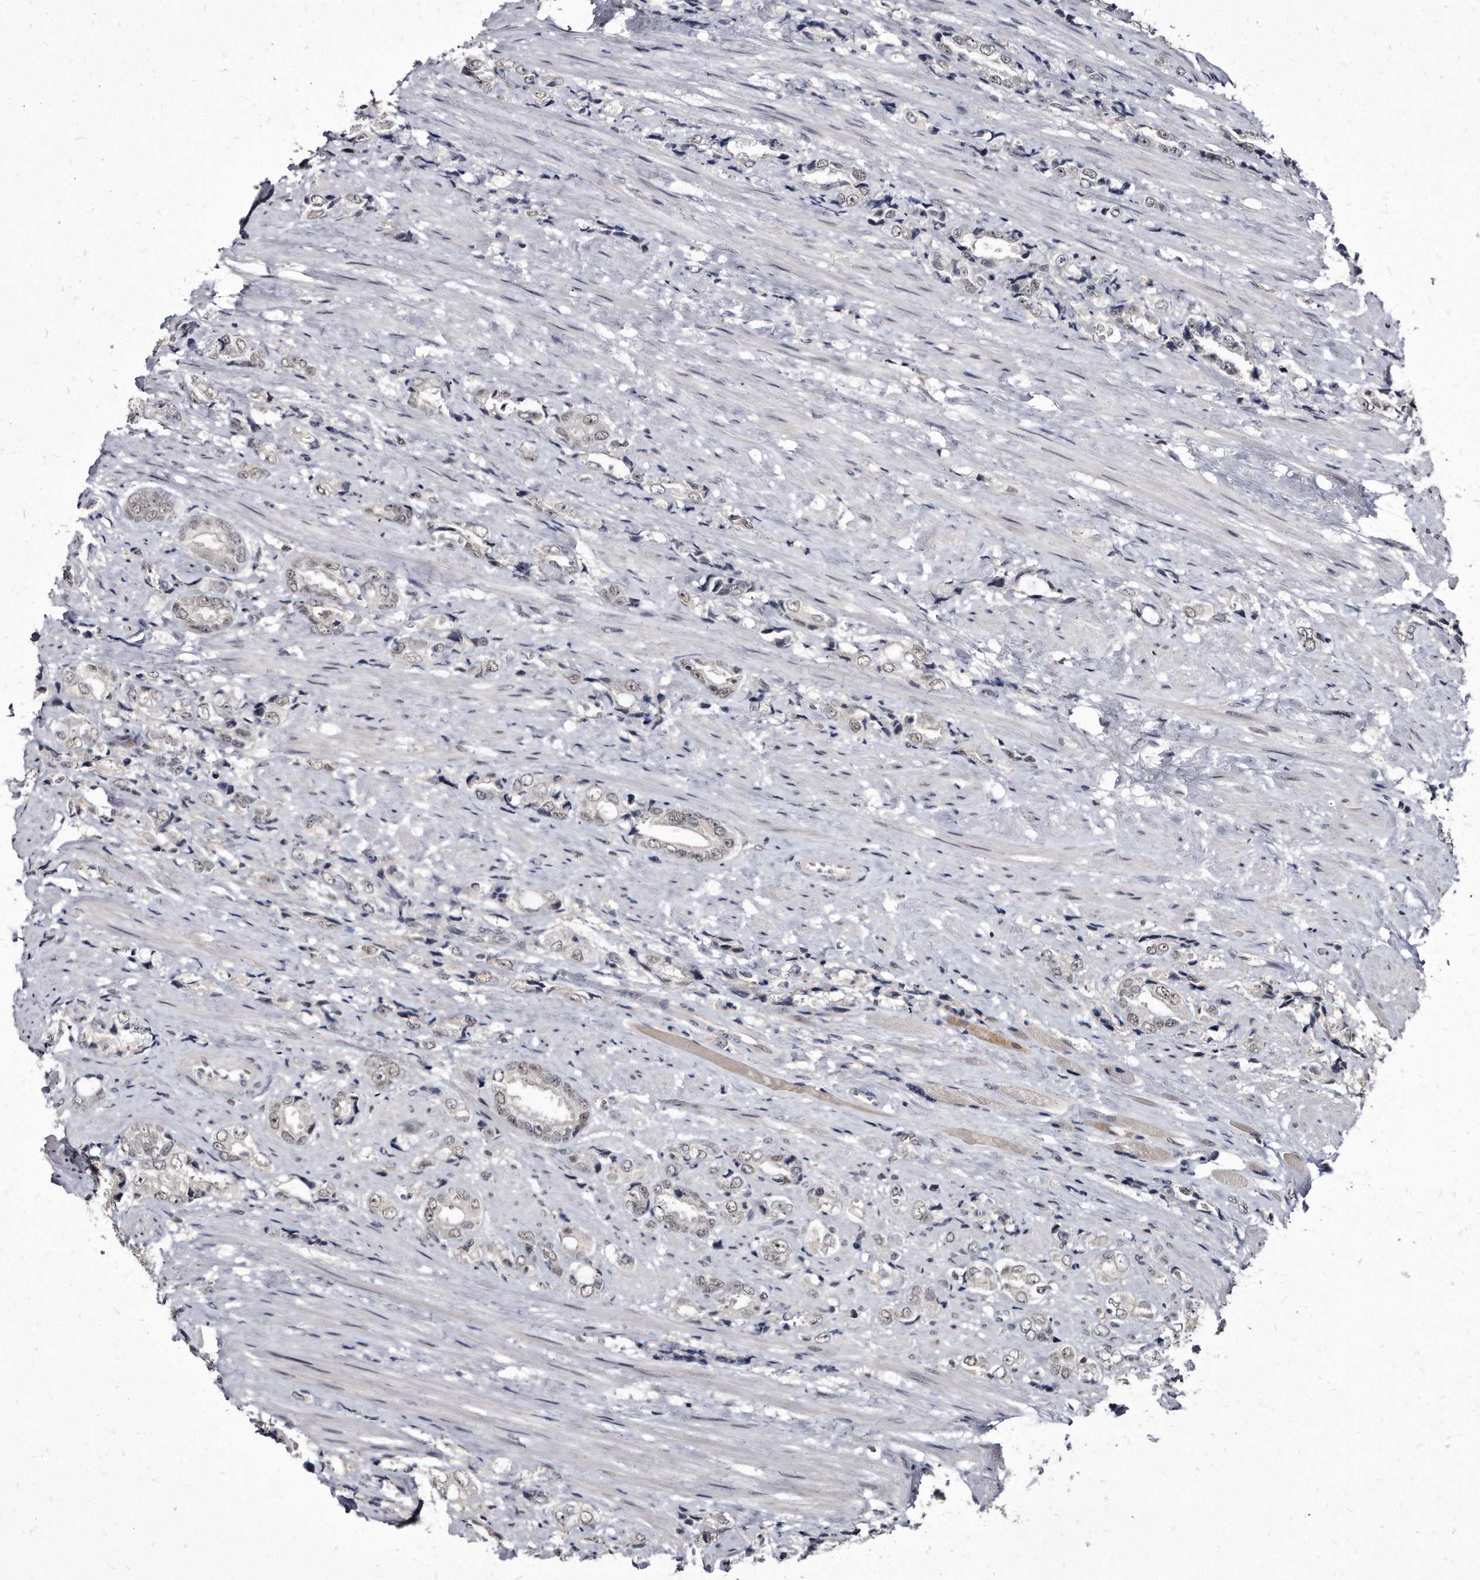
{"staining": {"intensity": "weak", "quantity": "25%-75%", "location": "nuclear"}, "tissue": "prostate cancer", "cell_type": "Tumor cells", "image_type": "cancer", "snomed": [{"axis": "morphology", "description": "Adenocarcinoma, High grade"}, {"axis": "topography", "description": "Prostate"}], "caption": "Immunohistochemical staining of human prostate cancer (adenocarcinoma (high-grade)) exhibits low levels of weak nuclear protein positivity in about 25%-75% of tumor cells. (Stains: DAB (3,3'-diaminobenzidine) in brown, nuclei in blue, Microscopy: brightfield microscopy at high magnification).", "gene": "KLHDC3", "patient": {"sex": "male", "age": 61}}